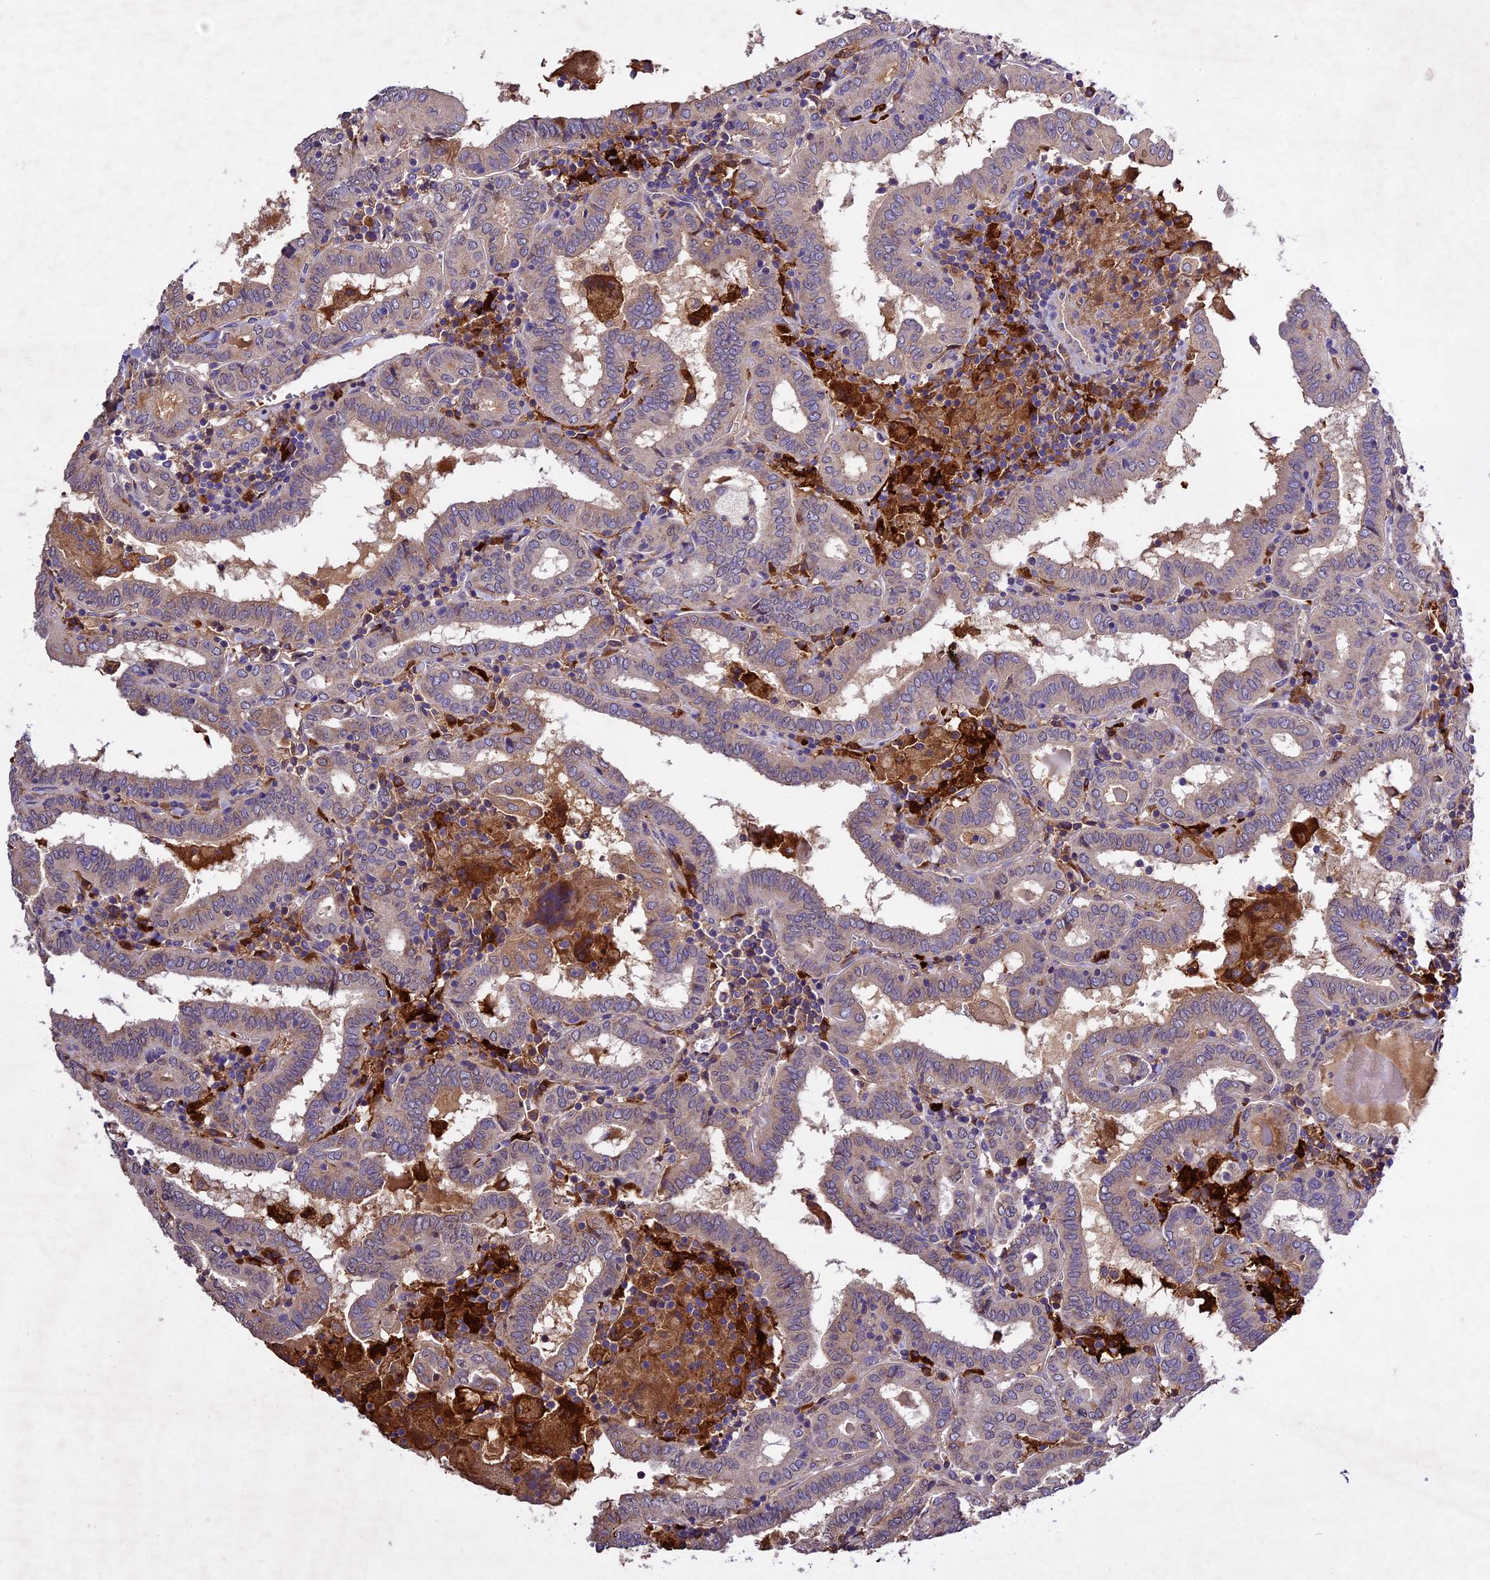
{"staining": {"intensity": "weak", "quantity": "25%-75%", "location": "cytoplasmic/membranous"}, "tissue": "thyroid cancer", "cell_type": "Tumor cells", "image_type": "cancer", "snomed": [{"axis": "morphology", "description": "Papillary adenocarcinoma, NOS"}, {"axis": "topography", "description": "Thyroid gland"}], "caption": "DAB immunohistochemical staining of human papillary adenocarcinoma (thyroid) reveals weak cytoplasmic/membranous protein positivity in about 25%-75% of tumor cells.", "gene": "CILP2", "patient": {"sex": "female", "age": 72}}